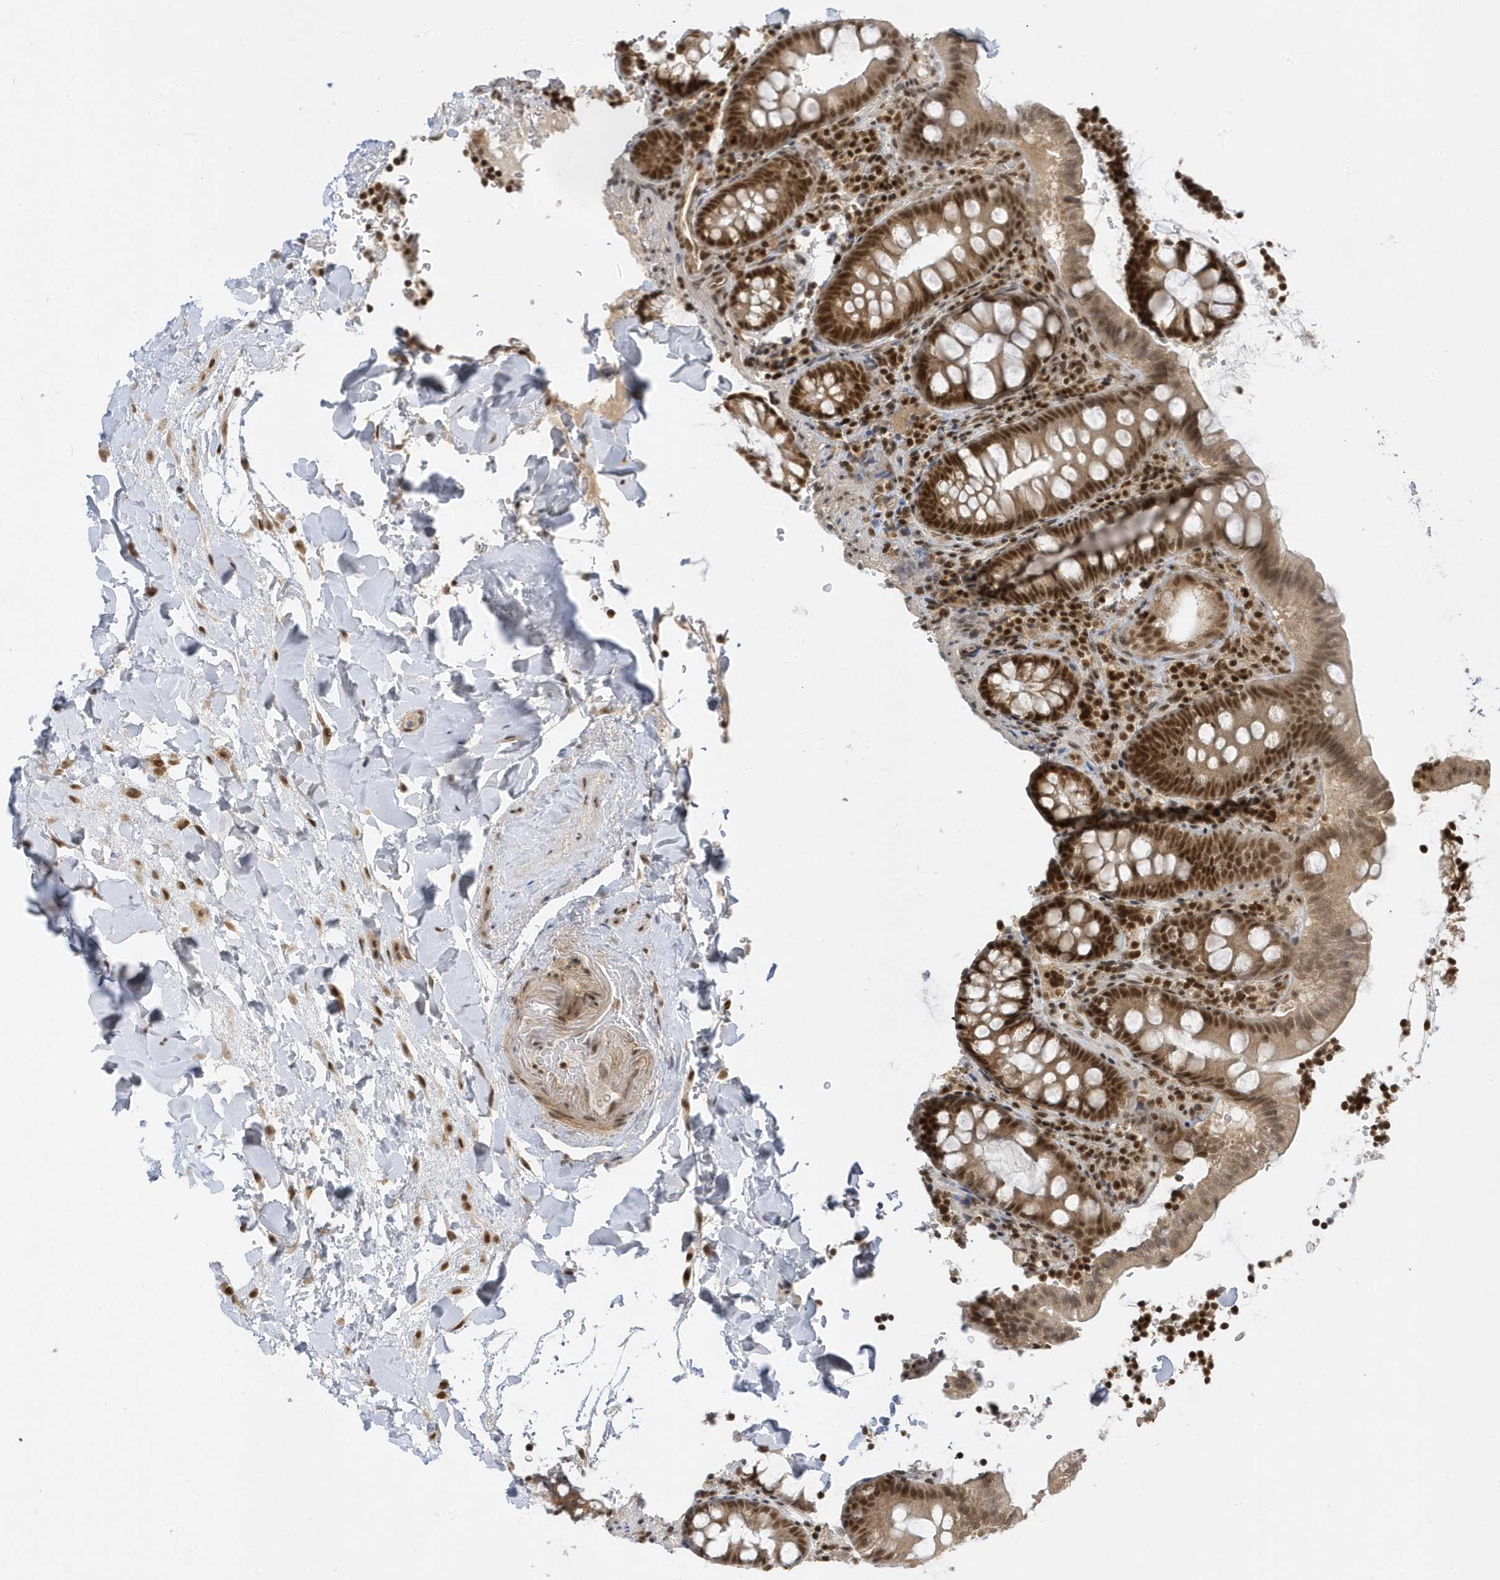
{"staining": {"intensity": "moderate", "quantity": ">75%", "location": "nuclear"}, "tissue": "colon", "cell_type": "Endothelial cells", "image_type": "normal", "snomed": [{"axis": "morphology", "description": "Normal tissue, NOS"}, {"axis": "topography", "description": "Colon"}], "caption": "Immunohistochemical staining of normal colon shows medium levels of moderate nuclear expression in approximately >75% of endothelial cells. (Brightfield microscopy of DAB IHC at high magnification).", "gene": "ZNF740", "patient": {"sex": "female", "age": 79}}